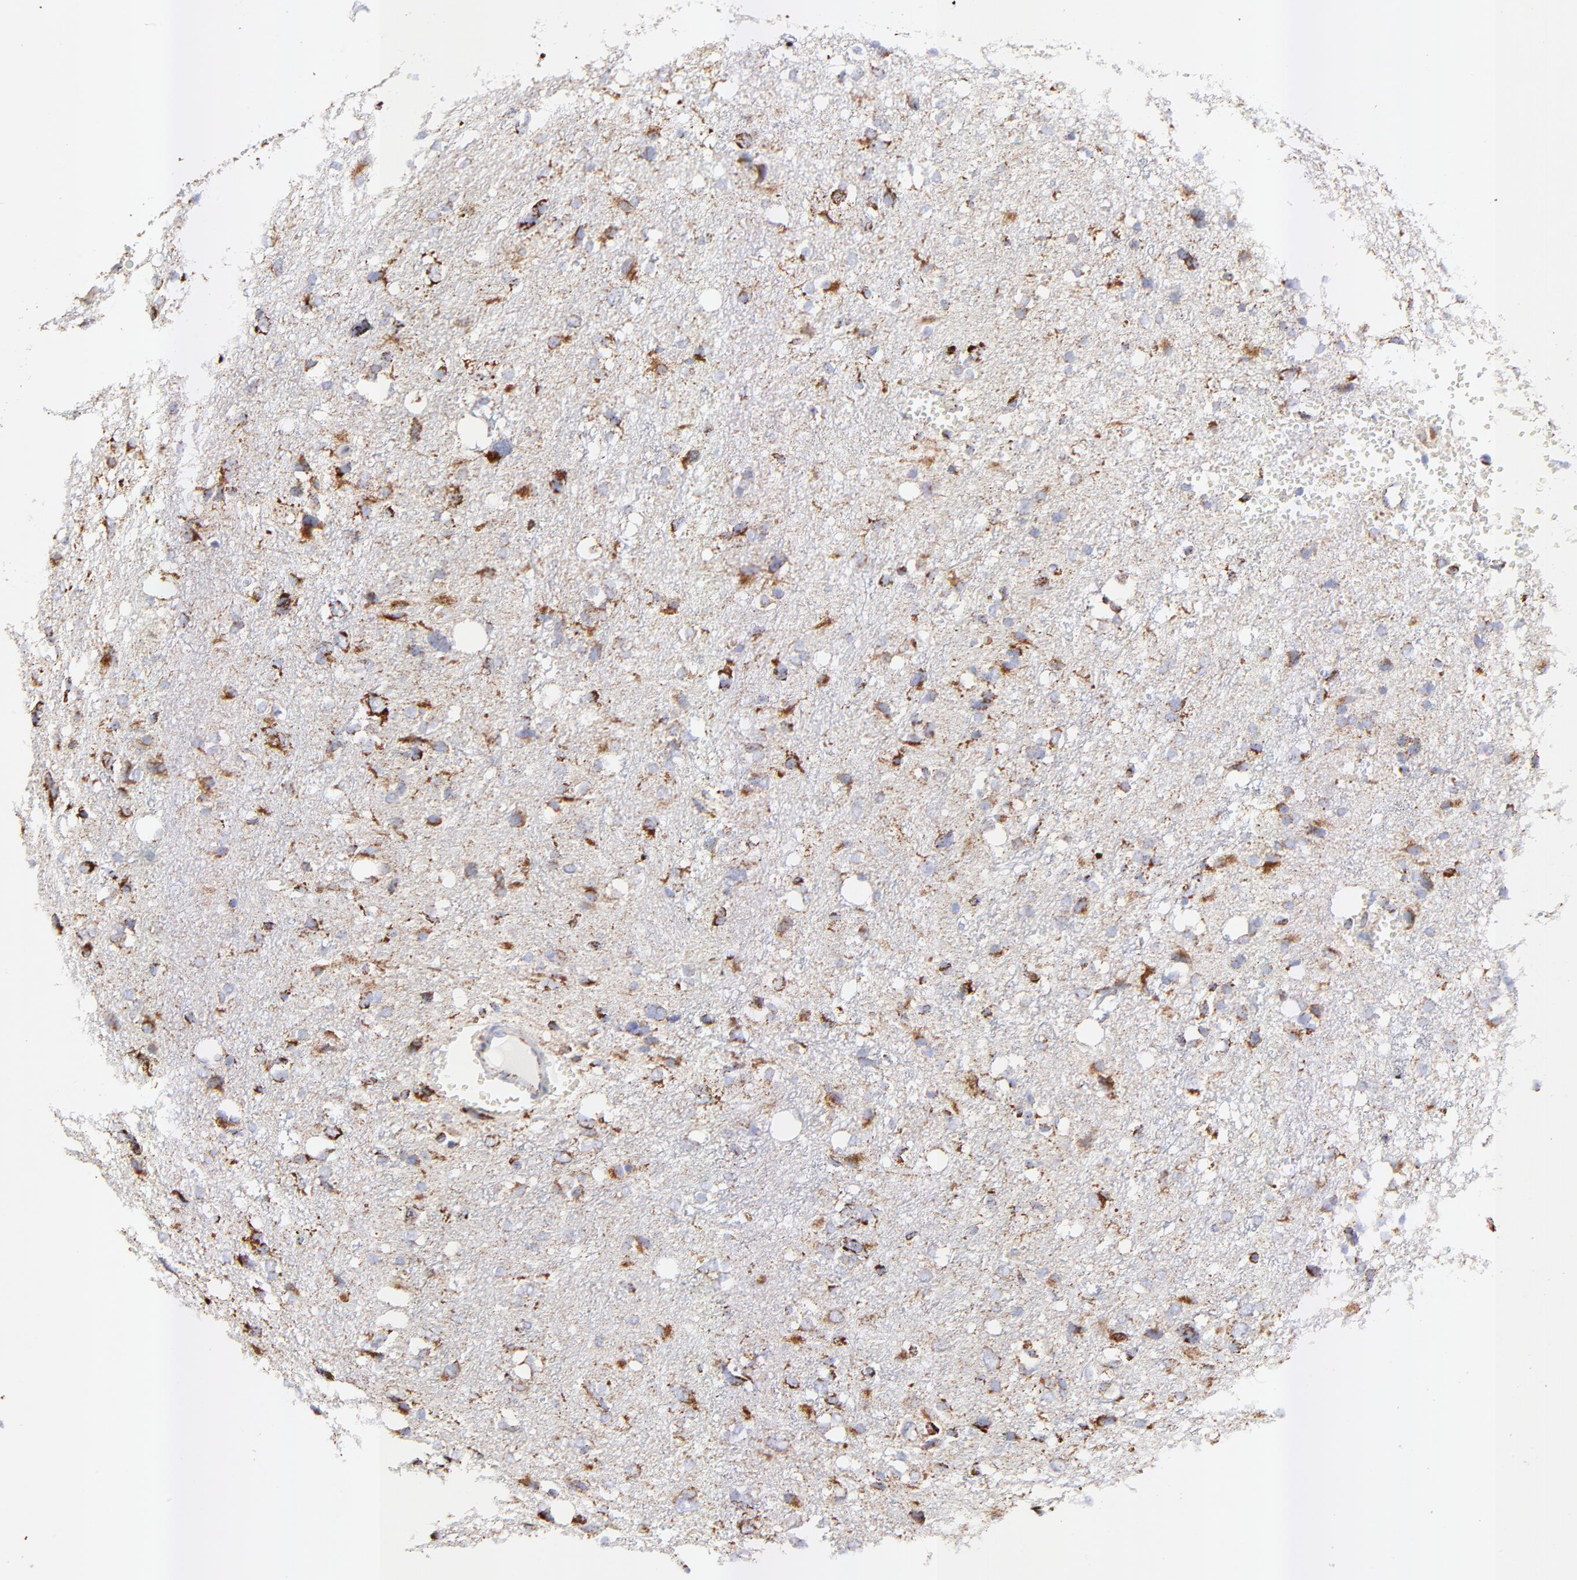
{"staining": {"intensity": "moderate", "quantity": ">75%", "location": "cytoplasmic/membranous"}, "tissue": "glioma", "cell_type": "Tumor cells", "image_type": "cancer", "snomed": [{"axis": "morphology", "description": "Glioma, malignant, High grade"}, {"axis": "topography", "description": "Brain"}], "caption": "Human high-grade glioma (malignant) stained with a brown dye demonstrates moderate cytoplasmic/membranous positive positivity in about >75% of tumor cells.", "gene": "COX4I1", "patient": {"sex": "female", "age": 59}}